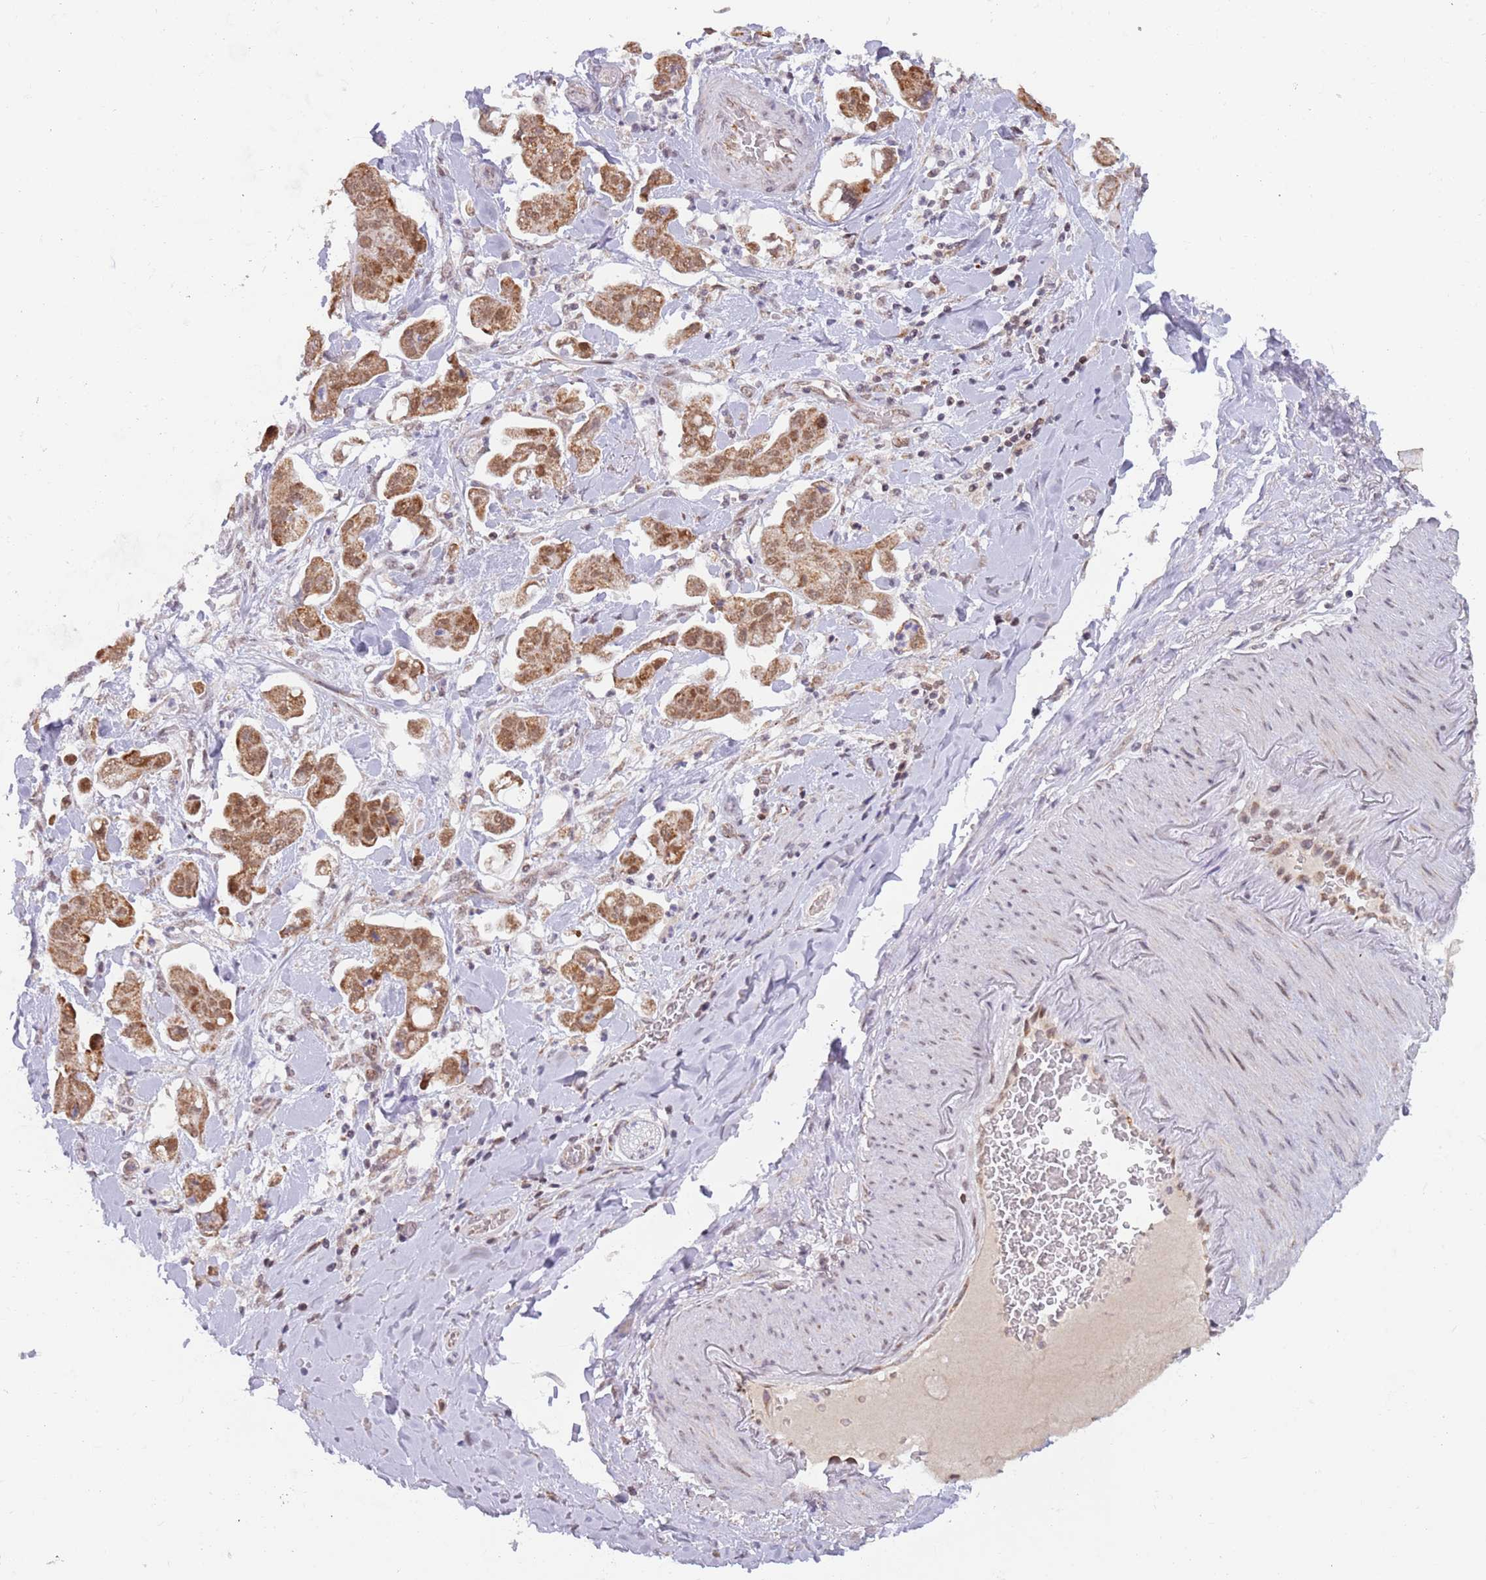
{"staining": {"intensity": "moderate", "quantity": ">75%", "location": "cytoplasmic/membranous,nuclear"}, "tissue": "stomach cancer", "cell_type": "Tumor cells", "image_type": "cancer", "snomed": [{"axis": "morphology", "description": "Adenocarcinoma, NOS"}, {"axis": "topography", "description": "Stomach"}], "caption": "Brown immunohistochemical staining in adenocarcinoma (stomach) displays moderate cytoplasmic/membranous and nuclear expression in about >75% of tumor cells.", "gene": "TIMM13", "patient": {"sex": "male", "age": 62}}